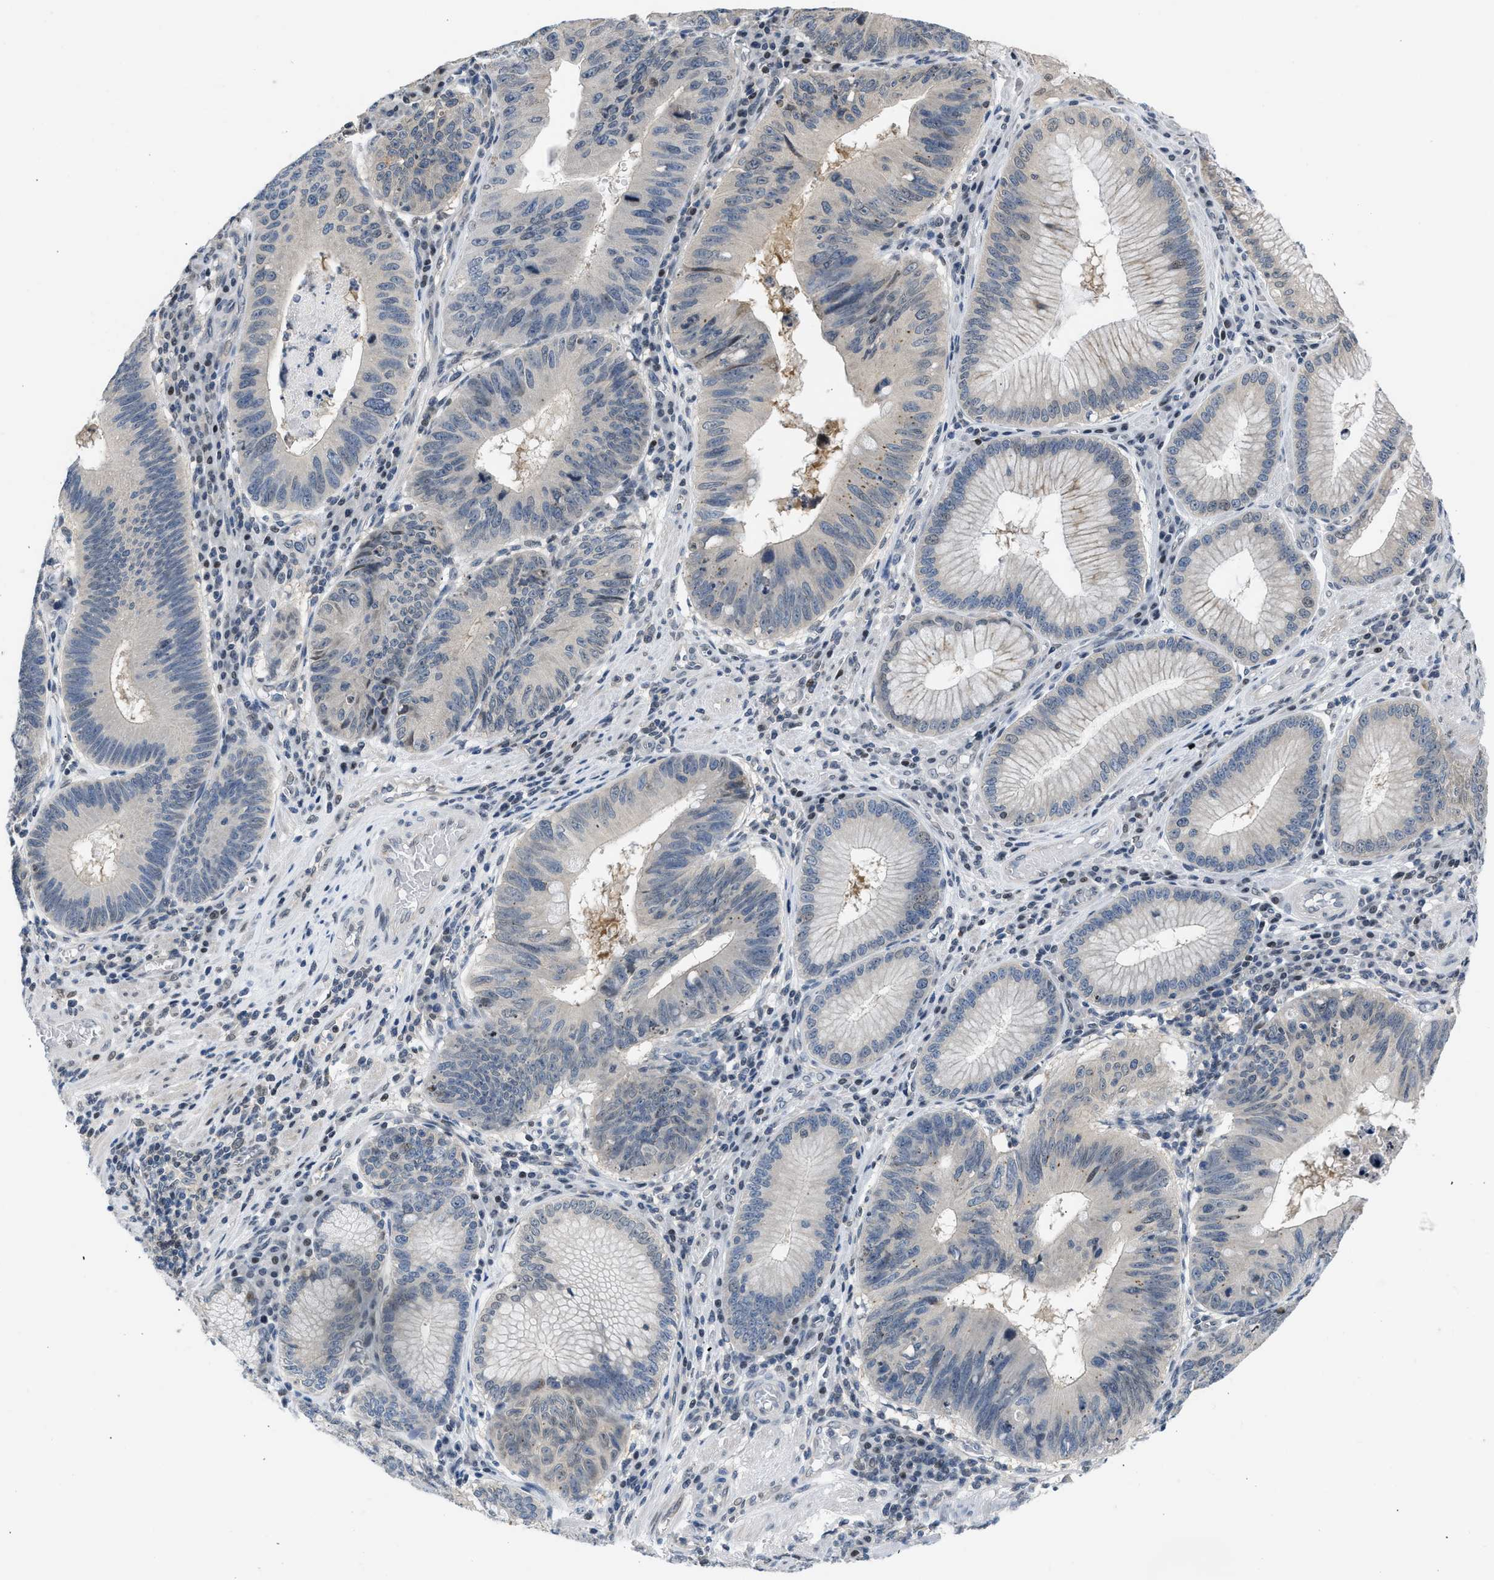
{"staining": {"intensity": "moderate", "quantity": "<25%", "location": "nuclear"}, "tissue": "stomach cancer", "cell_type": "Tumor cells", "image_type": "cancer", "snomed": [{"axis": "morphology", "description": "Adenocarcinoma, NOS"}, {"axis": "topography", "description": "Stomach"}], "caption": "Immunohistochemical staining of stomach adenocarcinoma exhibits low levels of moderate nuclear protein positivity in about <25% of tumor cells.", "gene": "OLIG3", "patient": {"sex": "male", "age": 59}}